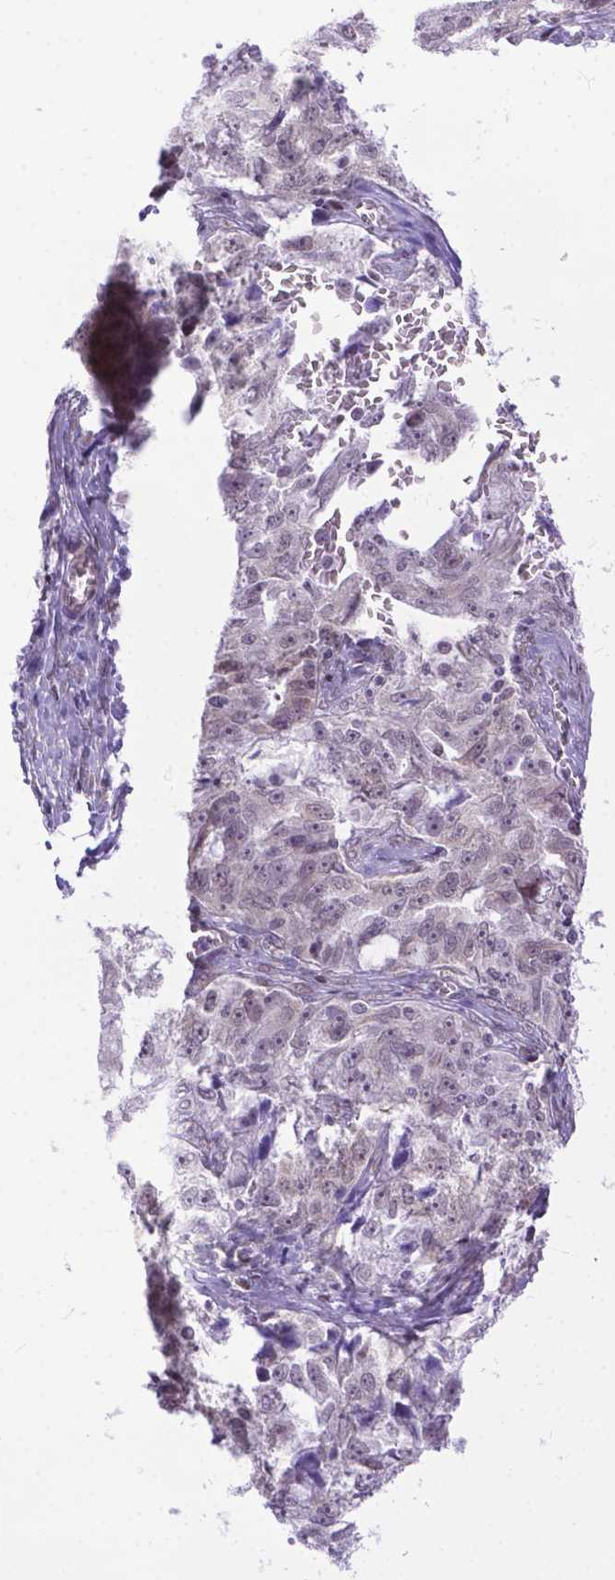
{"staining": {"intensity": "weak", "quantity": "<25%", "location": "nuclear"}, "tissue": "ovarian cancer", "cell_type": "Tumor cells", "image_type": "cancer", "snomed": [{"axis": "morphology", "description": "Cystadenocarcinoma, serous, NOS"}, {"axis": "topography", "description": "Ovary"}], "caption": "High magnification brightfield microscopy of ovarian cancer stained with DAB (3,3'-diaminobenzidine) (brown) and counterstained with hematoxylin (blue): tumor cells show no significant expression.", "gene": "FAM124B", "patient": {"sex": "female", "age": 51}}